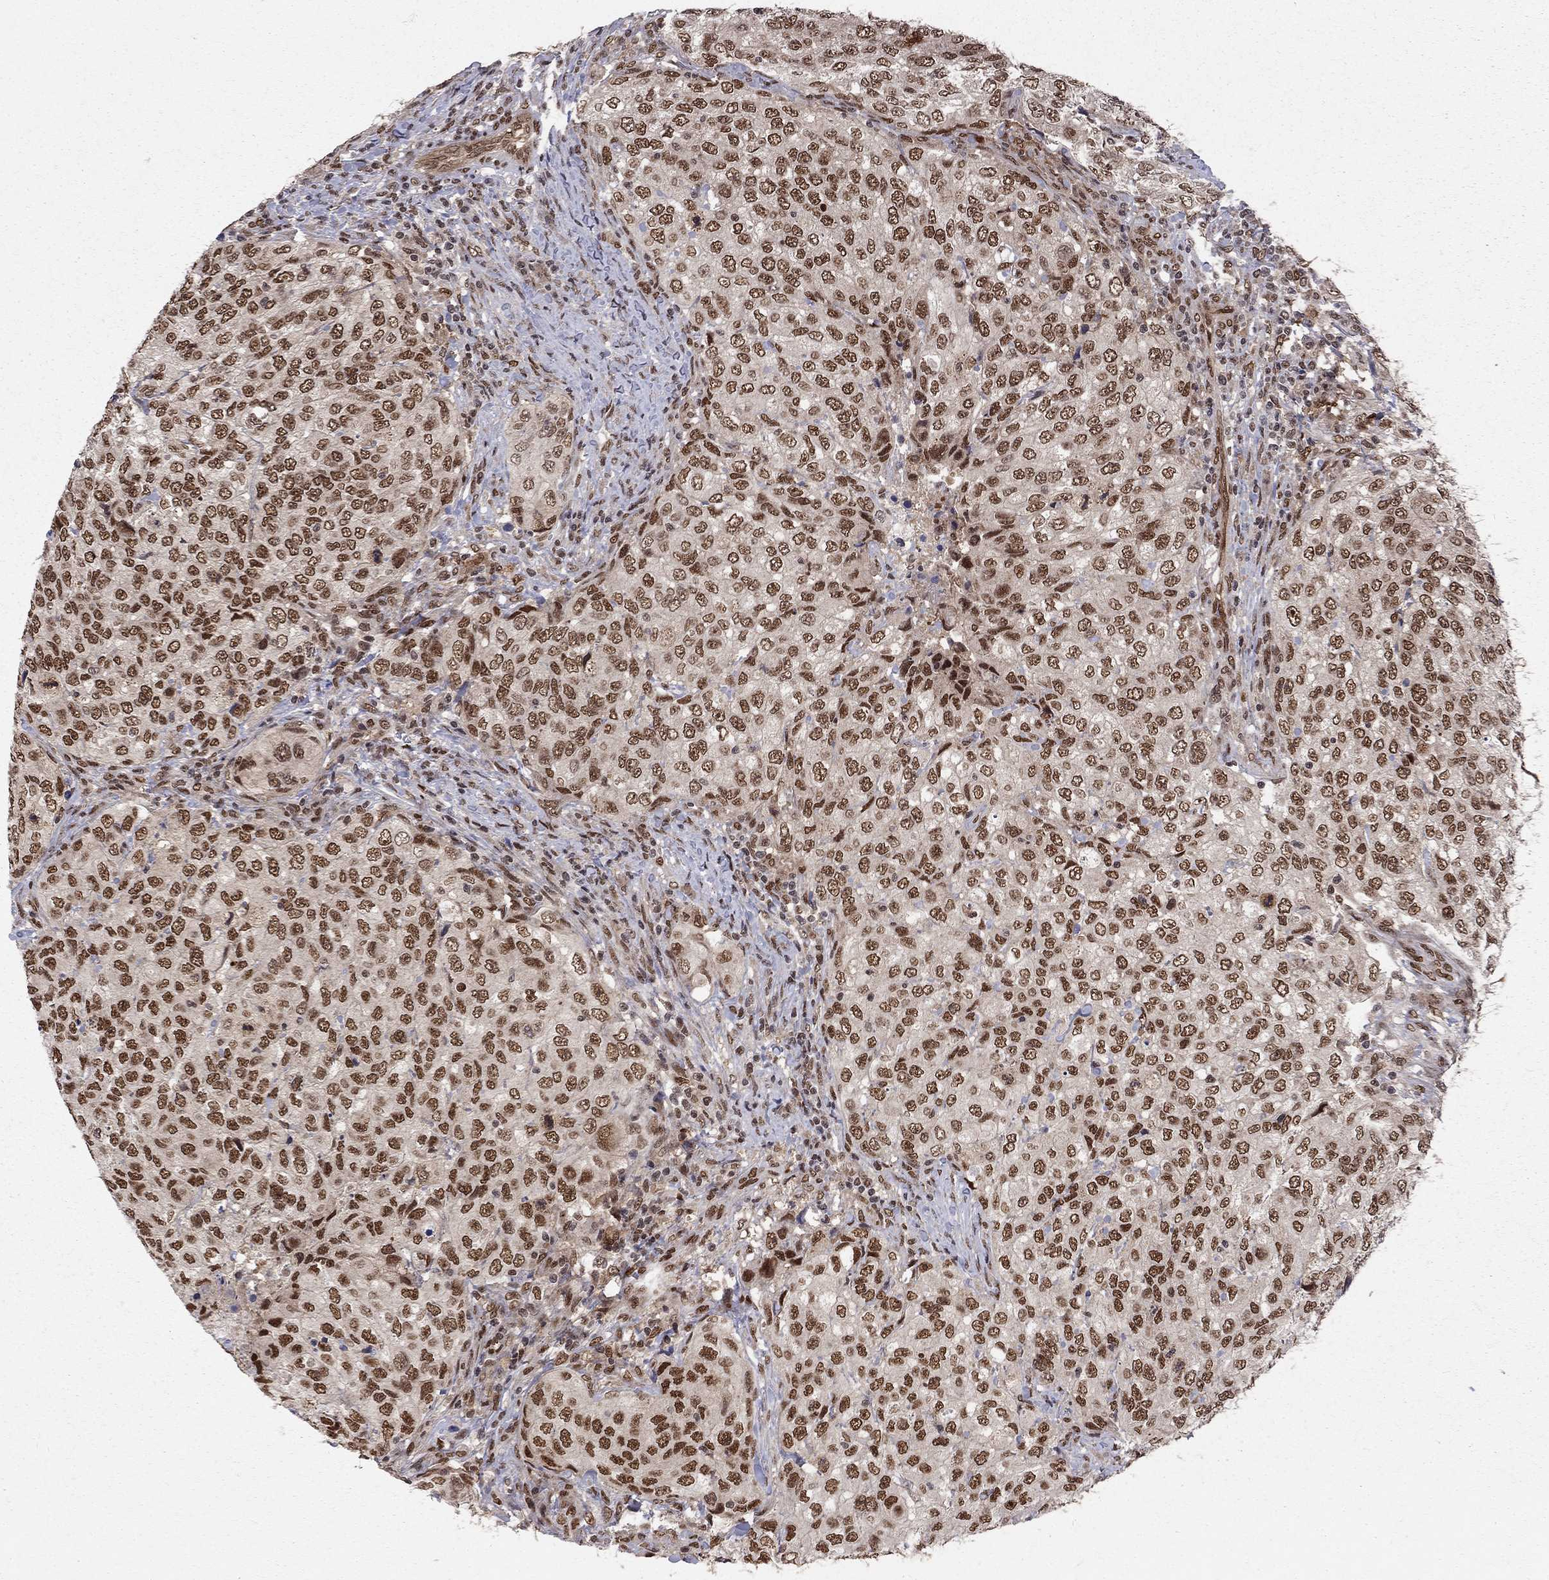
{"staining": {"intensity": "strong", "quantity": ">75%", "location": "nuclear"}, "tissue": "urothelial cancer", "cell_type": "Tumor cells", "image_type": "cancer", "snomed": [{"axis": "morphology", "description": "Urothelial carcinoma, High grade"}, {"axis": "topography", "description": "Urinary bladder"}], "caption": "Human urothelial carcinoma (high-grade) stained with a protein marker shows strong staining in tumor cells.", "gene": "SAP30L", "patient": {"sex": "female", "age": 78}}